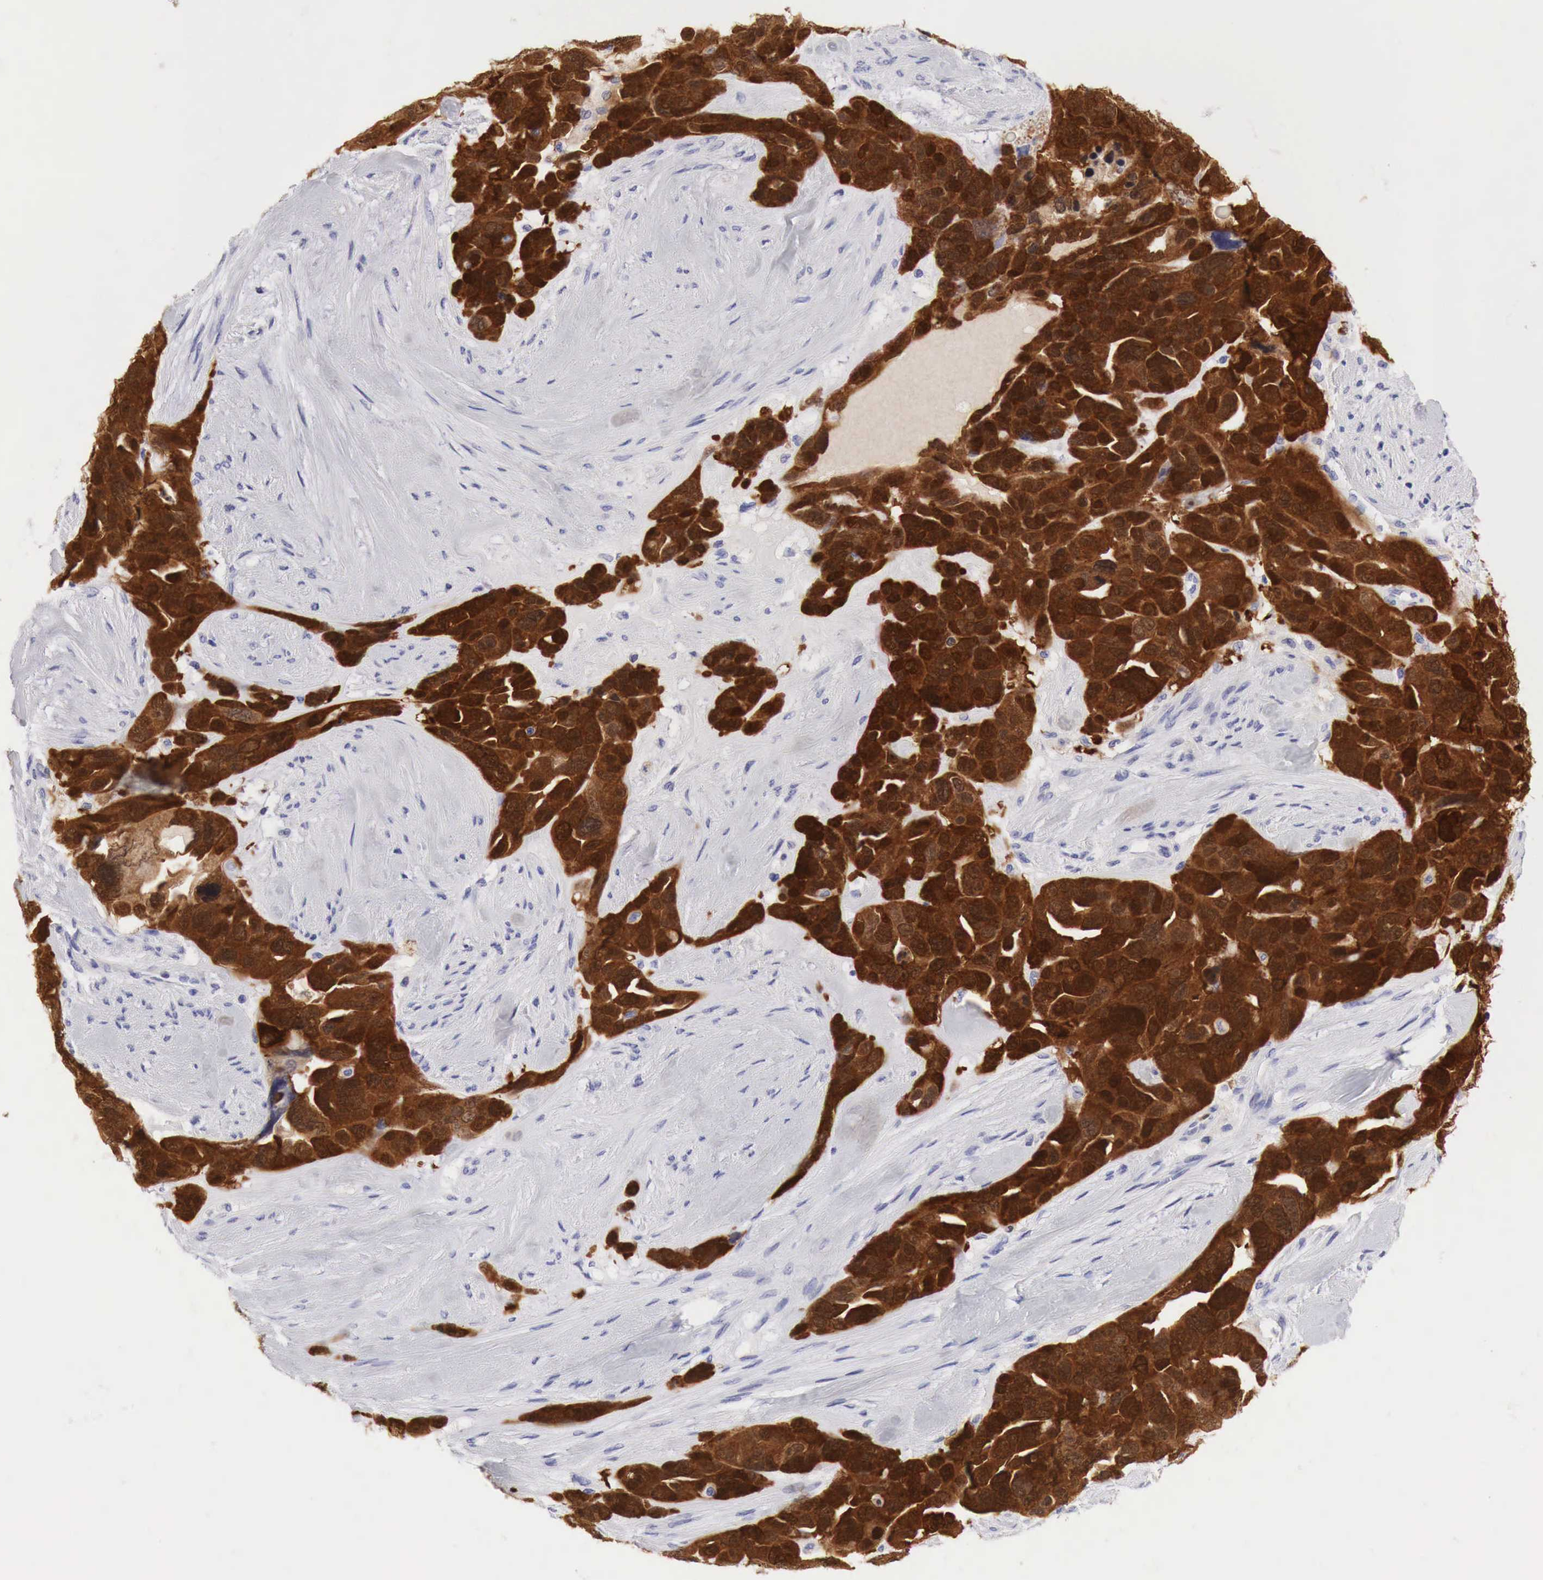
{"staining": {"intensity": "strong", "quantity": ">75%", "location": "cytoplasmic/membranous"}, "tissue": "ovarian cancer", "cell_type": "Tumor cells", "image_type": "cancer", "snomed": [{"axis": "morphology", "description": "Cystadenocarcinoma, serous, NOS"}, {"axis": "topography", "description": "Ovary"}], "caption": "Tumor cells demonstrate strong cytoplasmic/membranous expression in about >75% of cells in ovarian serous cystadenocarcinoma.", "gene": "CDKN2A", "patient": {"sex": "female", "age": 63}}